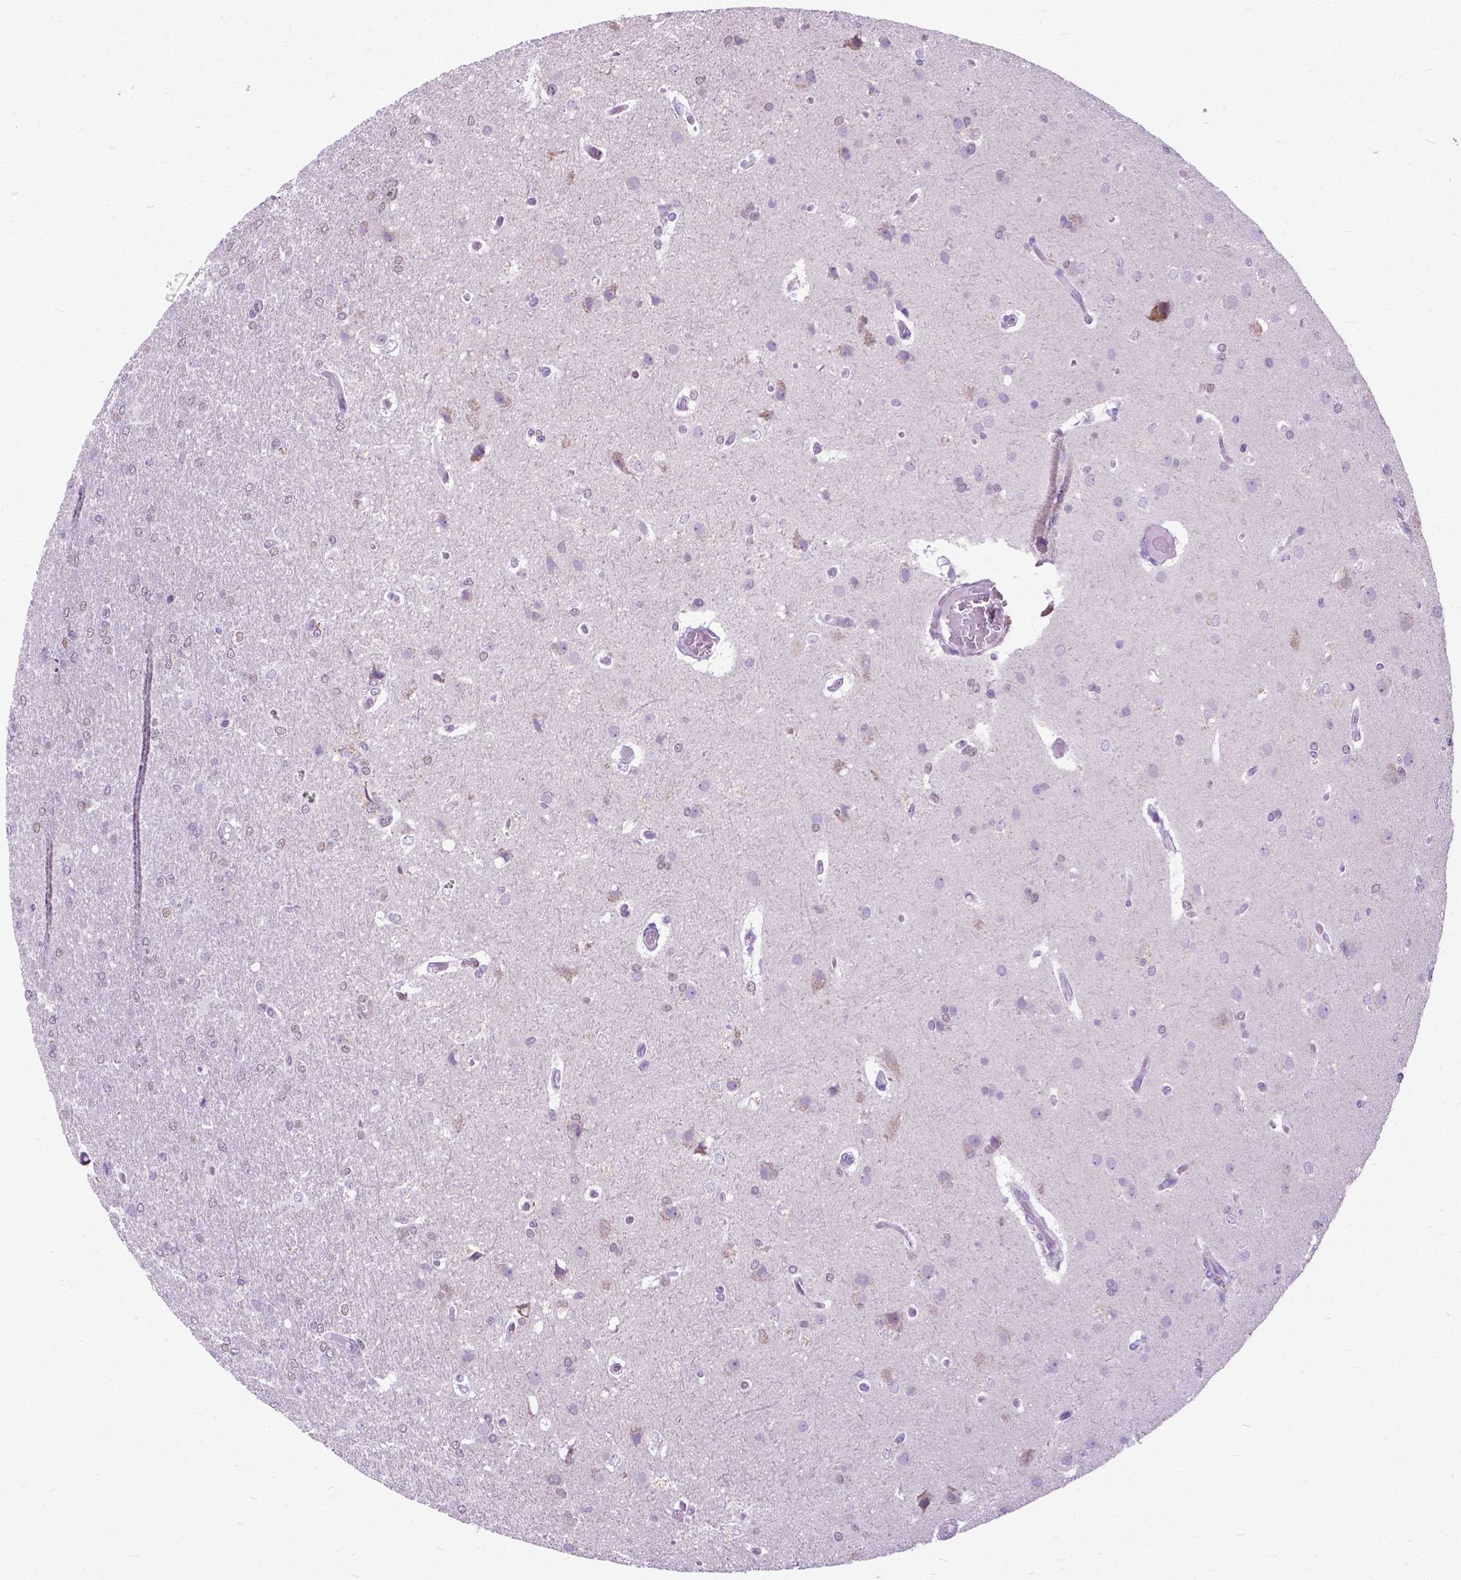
{"staining": {"intensity": "negative", "quantity": "none", "location": "none"}, "tissue": "glioma", "cell_type": "Tumor cells", "image_type": "cancer", "snomed": [{"axis": "morphology", "description": "Glioma, malignant, High grade"}, {"axis": "topography", "description": "Brain"}], "caption": "Glioma stained for a protein using IHC exhibits no positivity tumor cells.", "gene": "APCDD1L", "patient": {"sex": "male", "age": 68}}